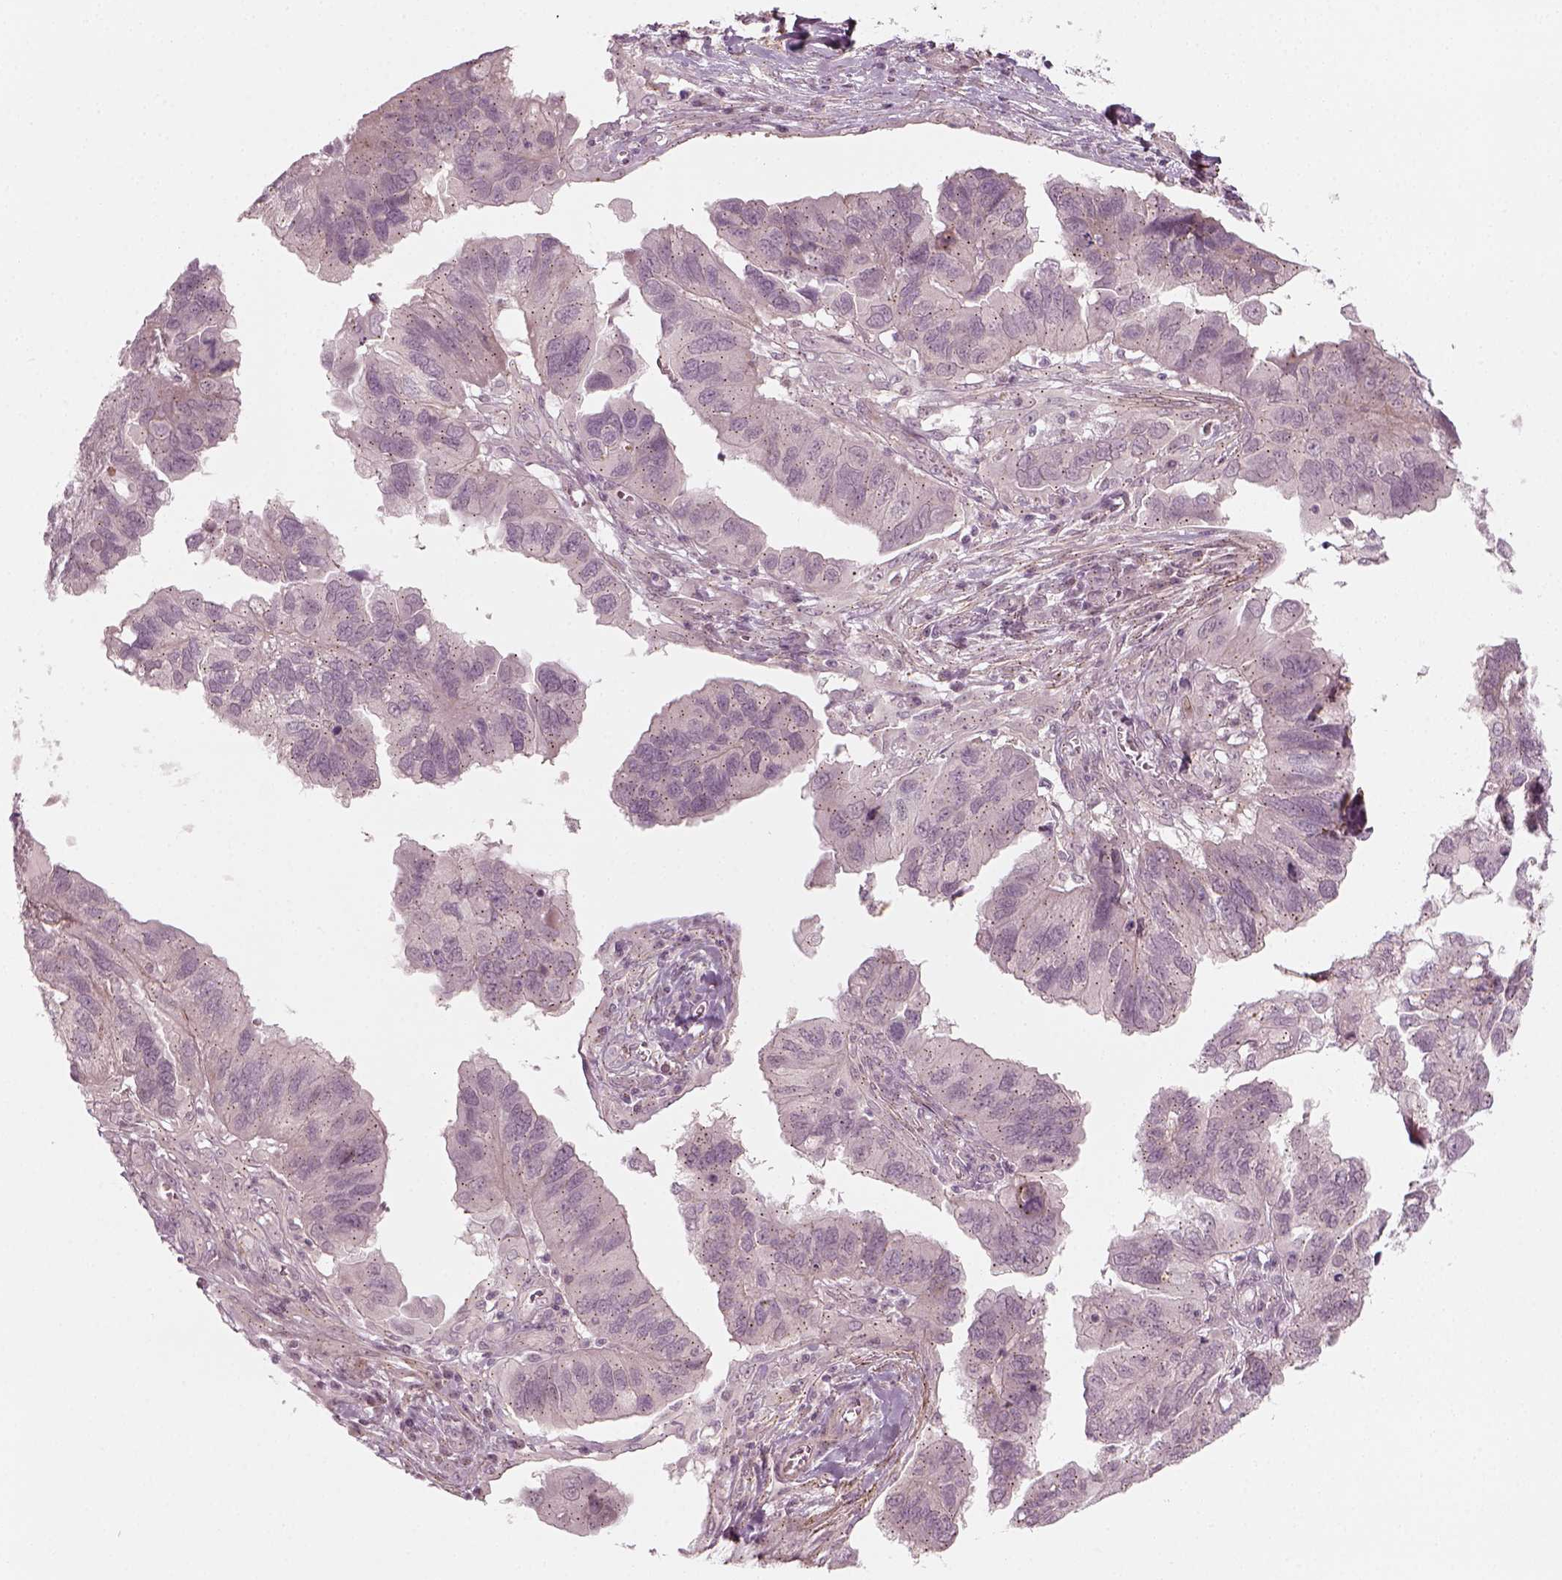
{"staining": {"intensity": "negative", "quantity": "none", "location": "none"}, "tissue": "ovarian cancer", "cell_type": "Tumor cells", "image_type": "cancer", "snomed": [{"axis": "morphology", "description": "Cystadenocarcinoma, serous, NOS"}, {"axis": "topography", "description": "Ovary"}], "caption": "Tumor cells are negative for brown protein staining in serous cystadenocarcinoma (ovarian).", "gene": "MLIP", "patient": {"sex": "female", "age": 79}}